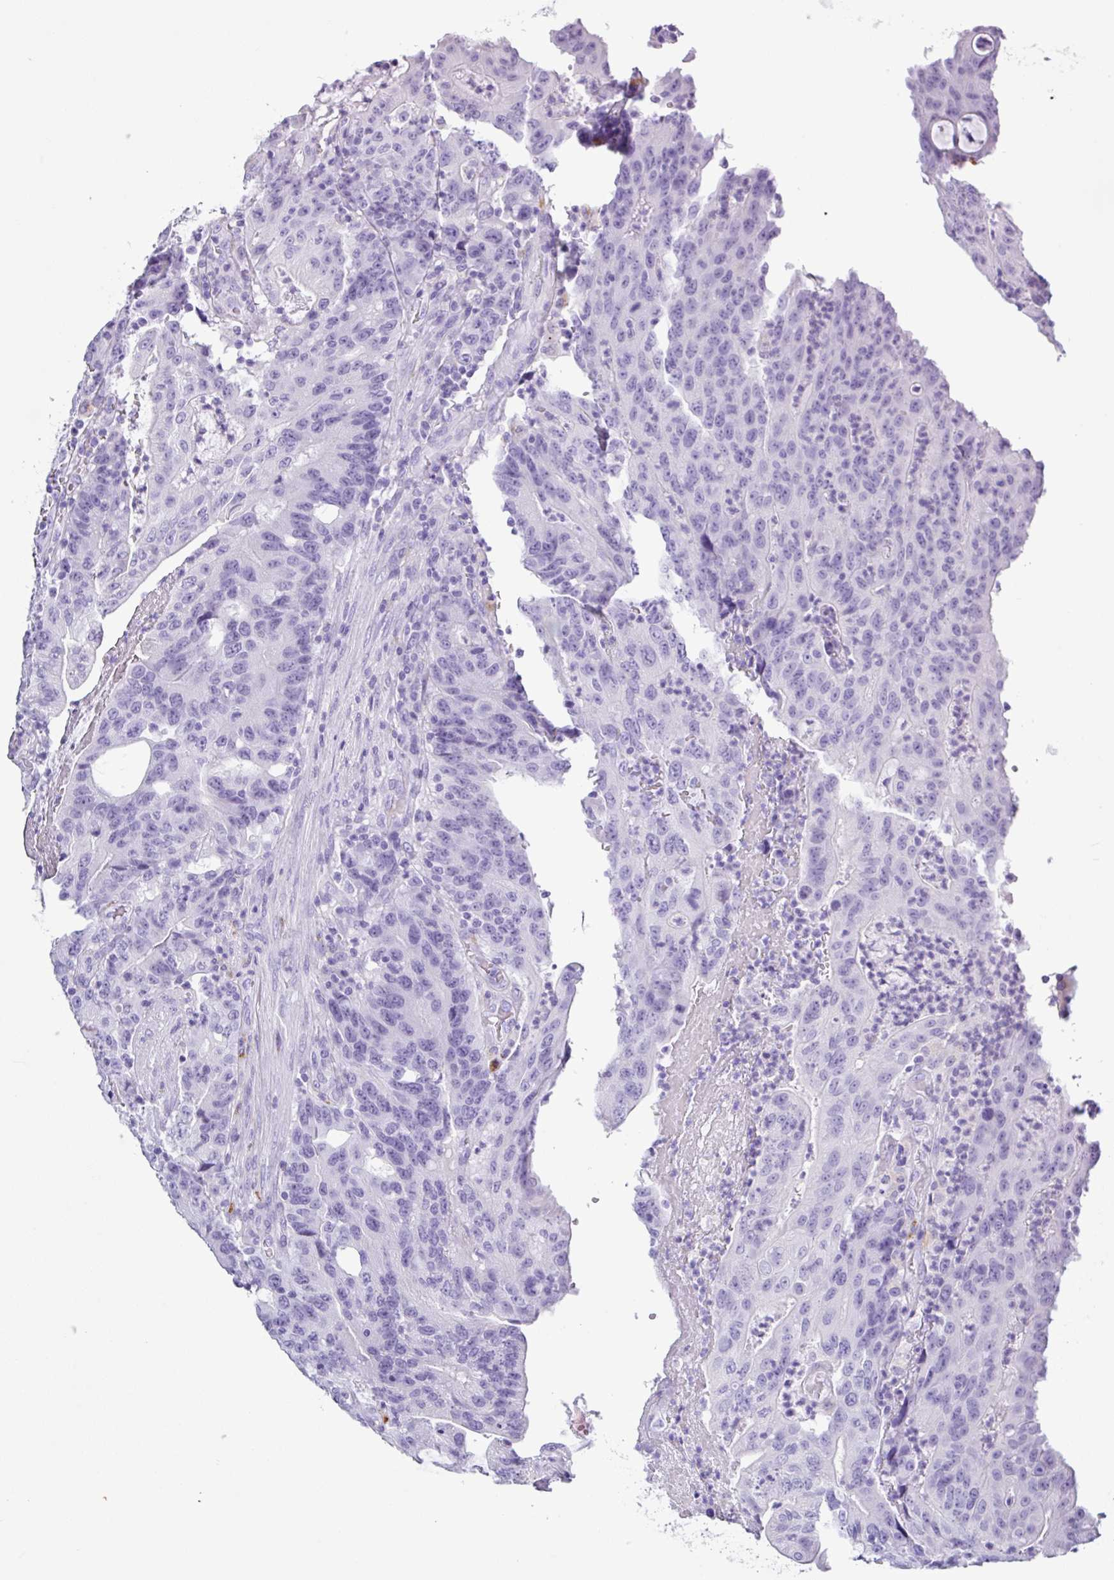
{"staining": {"intensity": "negative", "quantity": "none", "location": "none"}, "tissue": "colorectal cancer", "cell_type": "Tumor cells", "image_type": "cancer", "snomed": [{"axis": "morphology", "description": "Adenocarcinoma, NOS"}, {"axis": "topography", "description": "Colon"}], "caption": "High power microscopy image of an immunohistochemistry histopathology image of colorectal cancer, revealing no significant staining in tumor cells. The staining was performed using DAB (3,3'-diaminobenzidine) to visualize the protein expression in brown, while the nuclei were stained in blue with hematoxylin (Magnification: 20x).", "gene": "ZG16", "patient": {"sex": "male", "age": 83}}